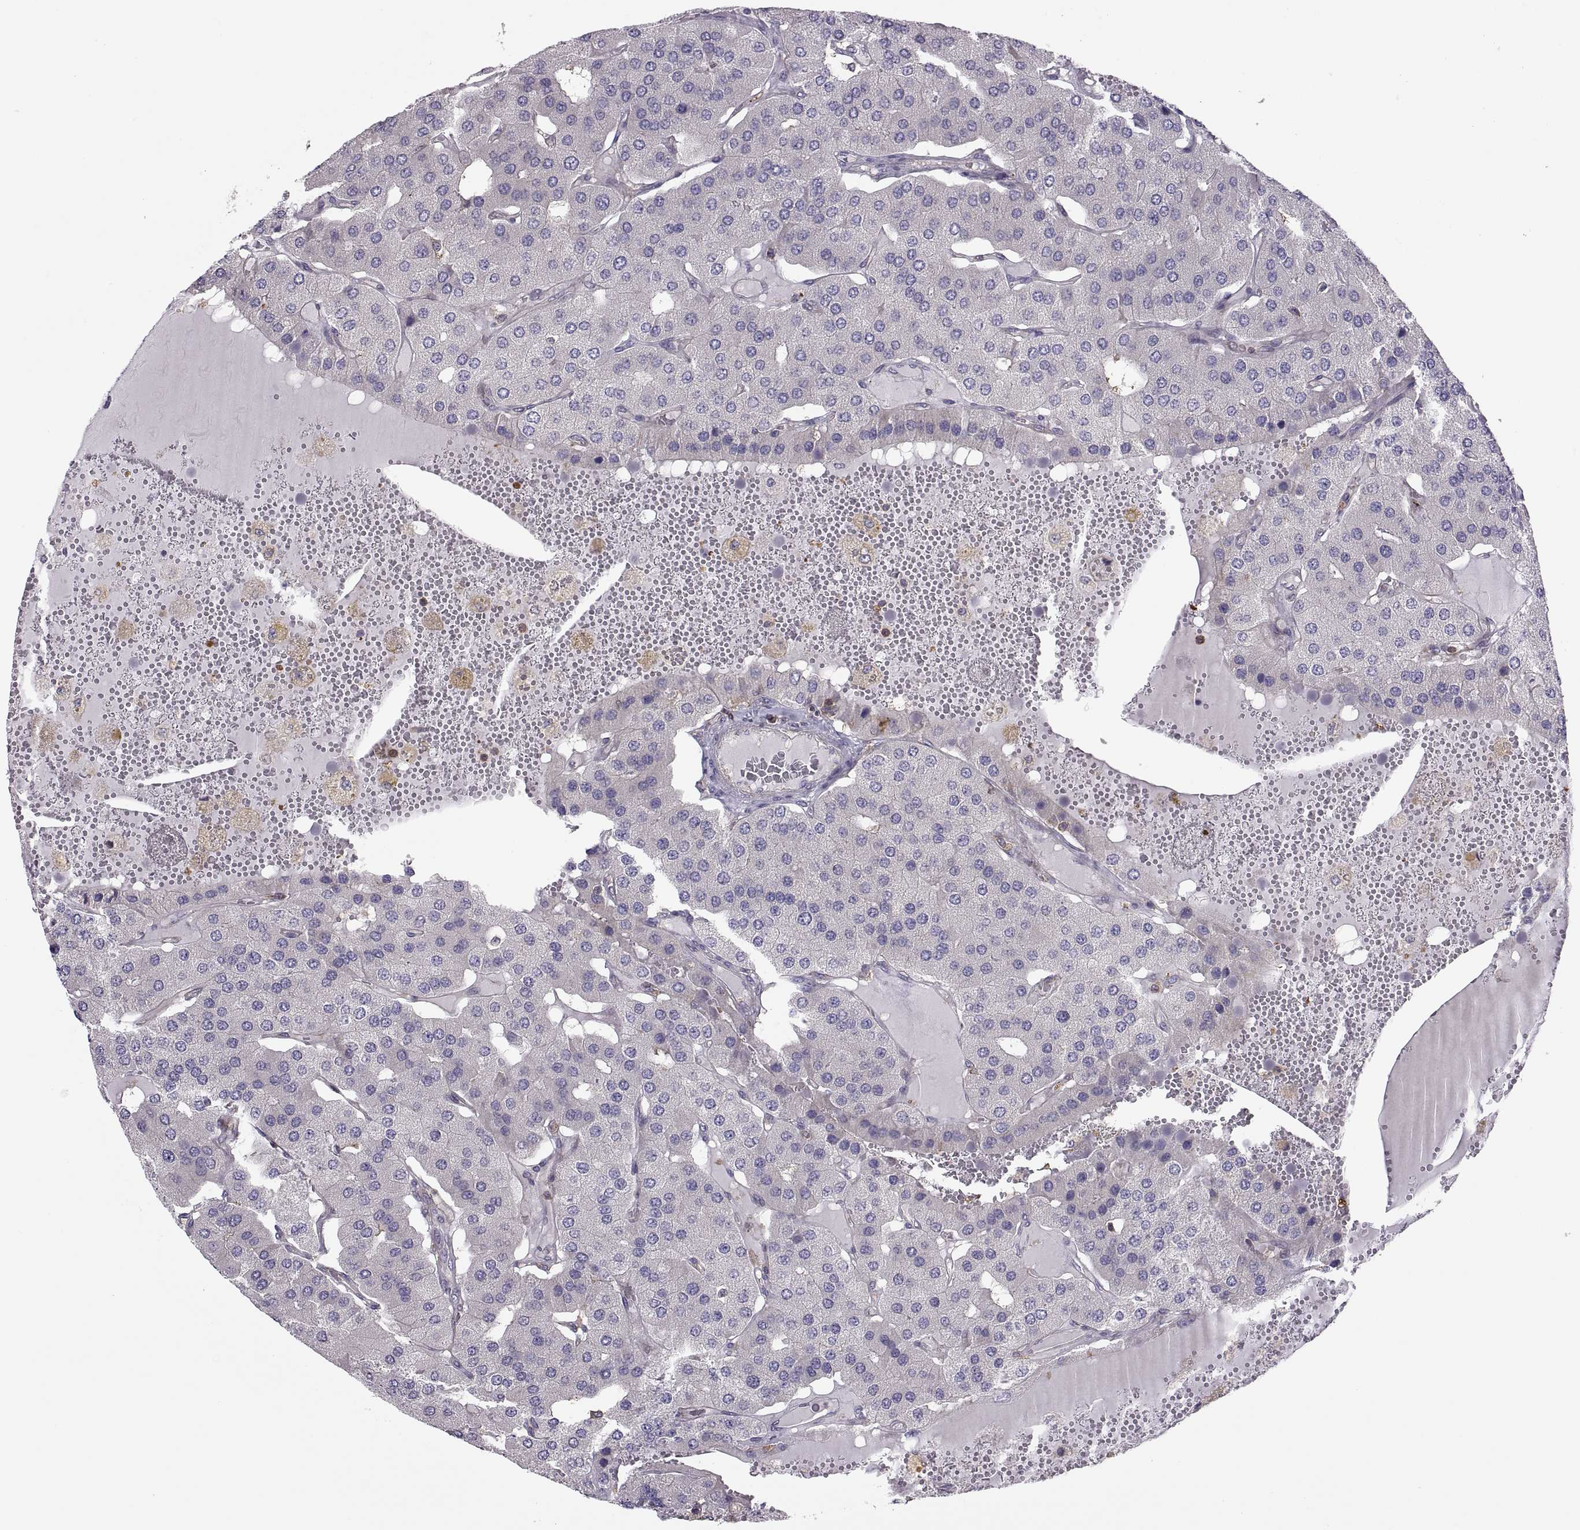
{"staining": {"intensity": "negative", "quantity": "none", "location": "none"}, "tissue": "parathyroid gland", "cell_type": "Glandular cells", "image_type": "normal", "snomed": [{"axis": "morphology", "description": "Normal tissue, NOS"}, {"axis": "morphology", "description": "Adenoma, NOS"}, {"axis": "topography", "description": "Parathyroid gland"}], "caption": "This is an immunohistochemistry (IHC) photomicrograph of unremarkable human parathyroid gland. There is no positivity in glandular cells.", "gene": "SPATA32", "patient": {"sex": "female", "age": 86}}